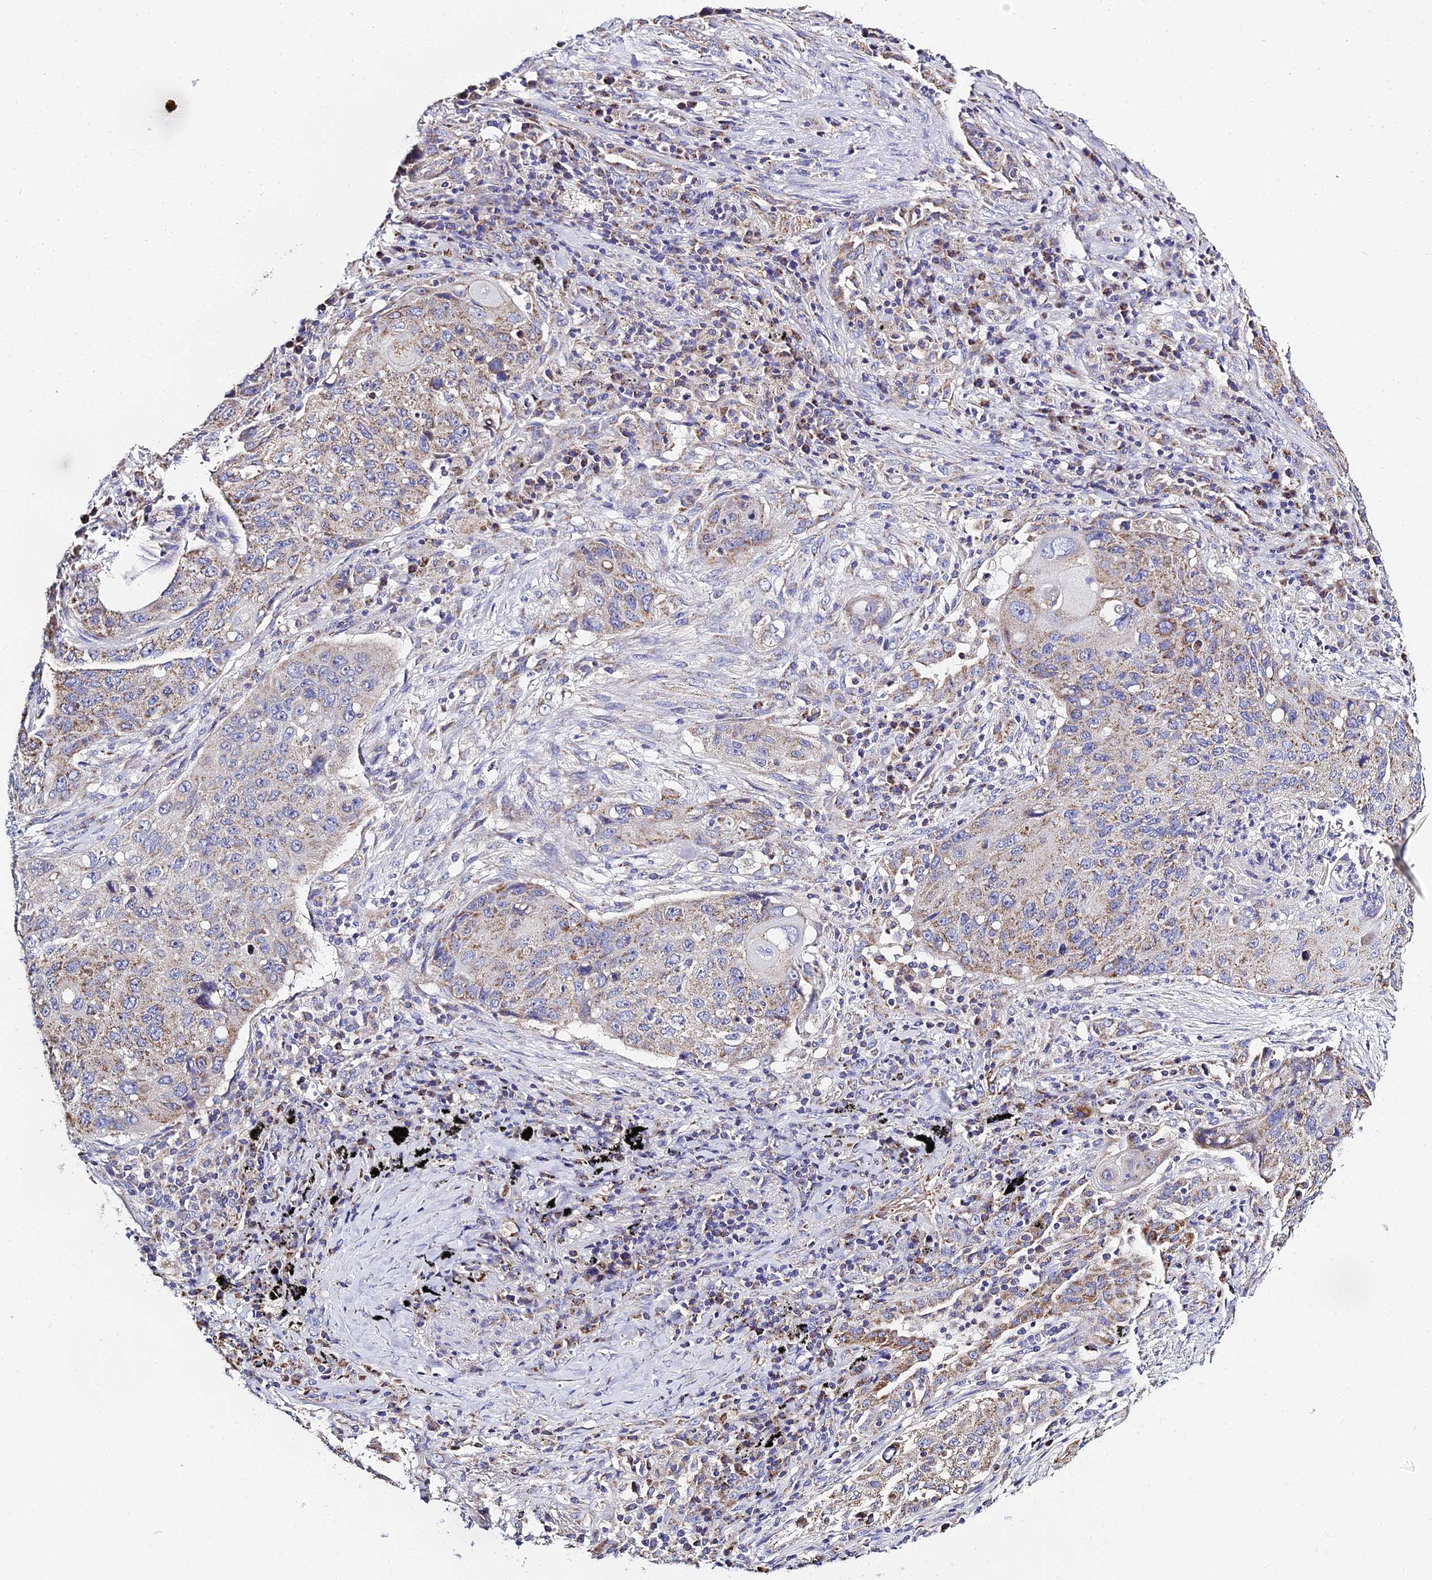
{"staining": {"intensity": "weak", "quantity": ">75%", "location": "cytoplasmic/membranous"}, "tissue": "lung cancer", "cell_type": "Tumor cells", "image_type": "cancer", "snomed": [{"axis": "morphology", "description": "Squamous cell carcinoma, NOS"}, {"axis": "topography", "description": "Lung"}], "caption": "Lung cancer (squamous cell carcinoma) stained with a protein marker demonstrates weak staining in tumor cells.", "gene": "TYW5", "patient": {"sex": "female", "age": 63}}